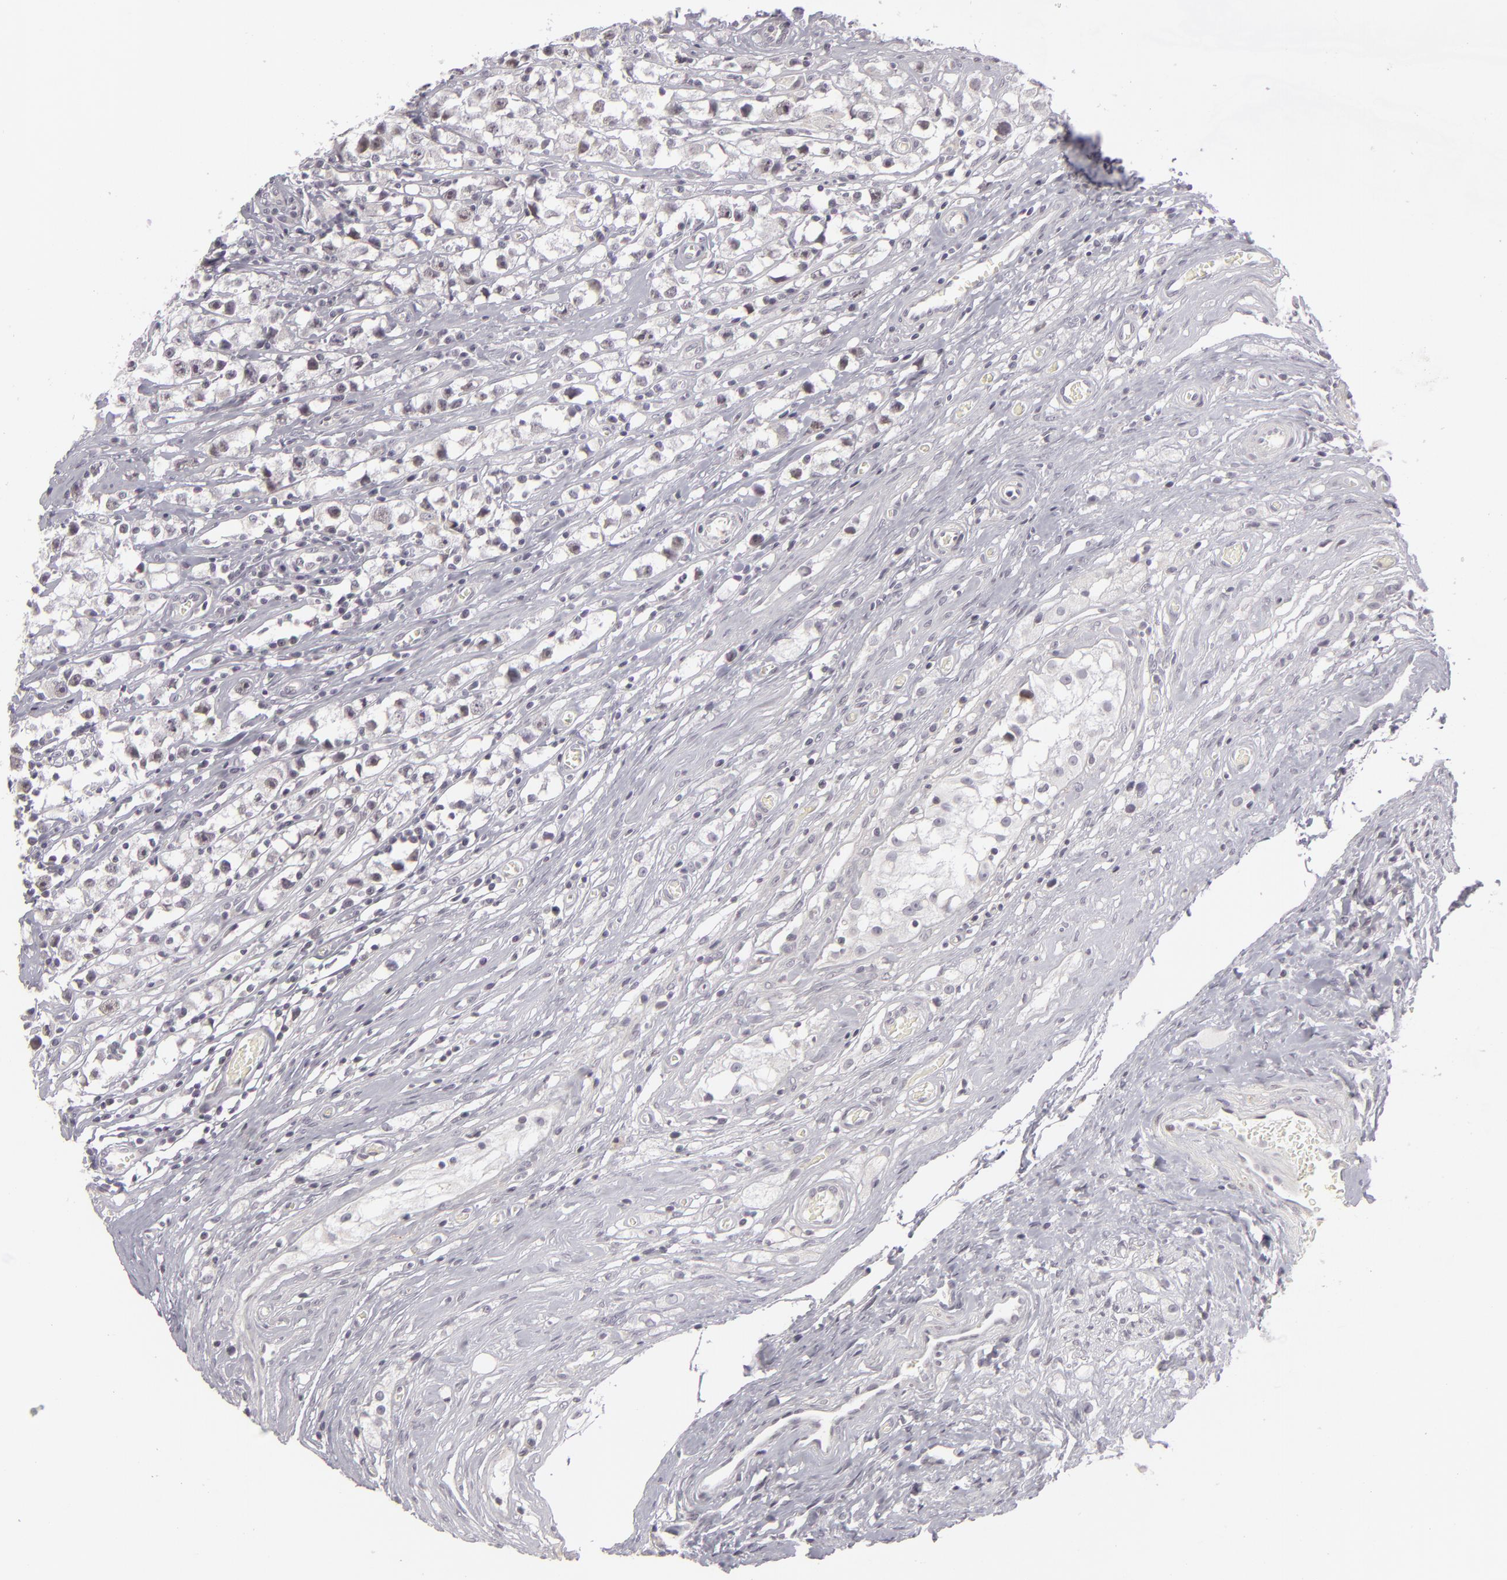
{"staining": {"intensity": "negative", "quantity": "none", "location": "none"}, "tissue": "testis cancer", "cell_type": "Tumor cells", "image_type": "cancer", "snomed": [{"axis": "morphology", "description": "Seminoma, NOS"}, {"axis": "topography", "description": "Testis"}], "caption": "IHC of testis cancer demonstrates no positivity in tumor cells.", "gene": "SIX1", "patient": {"sex": "male", "age": 35}}